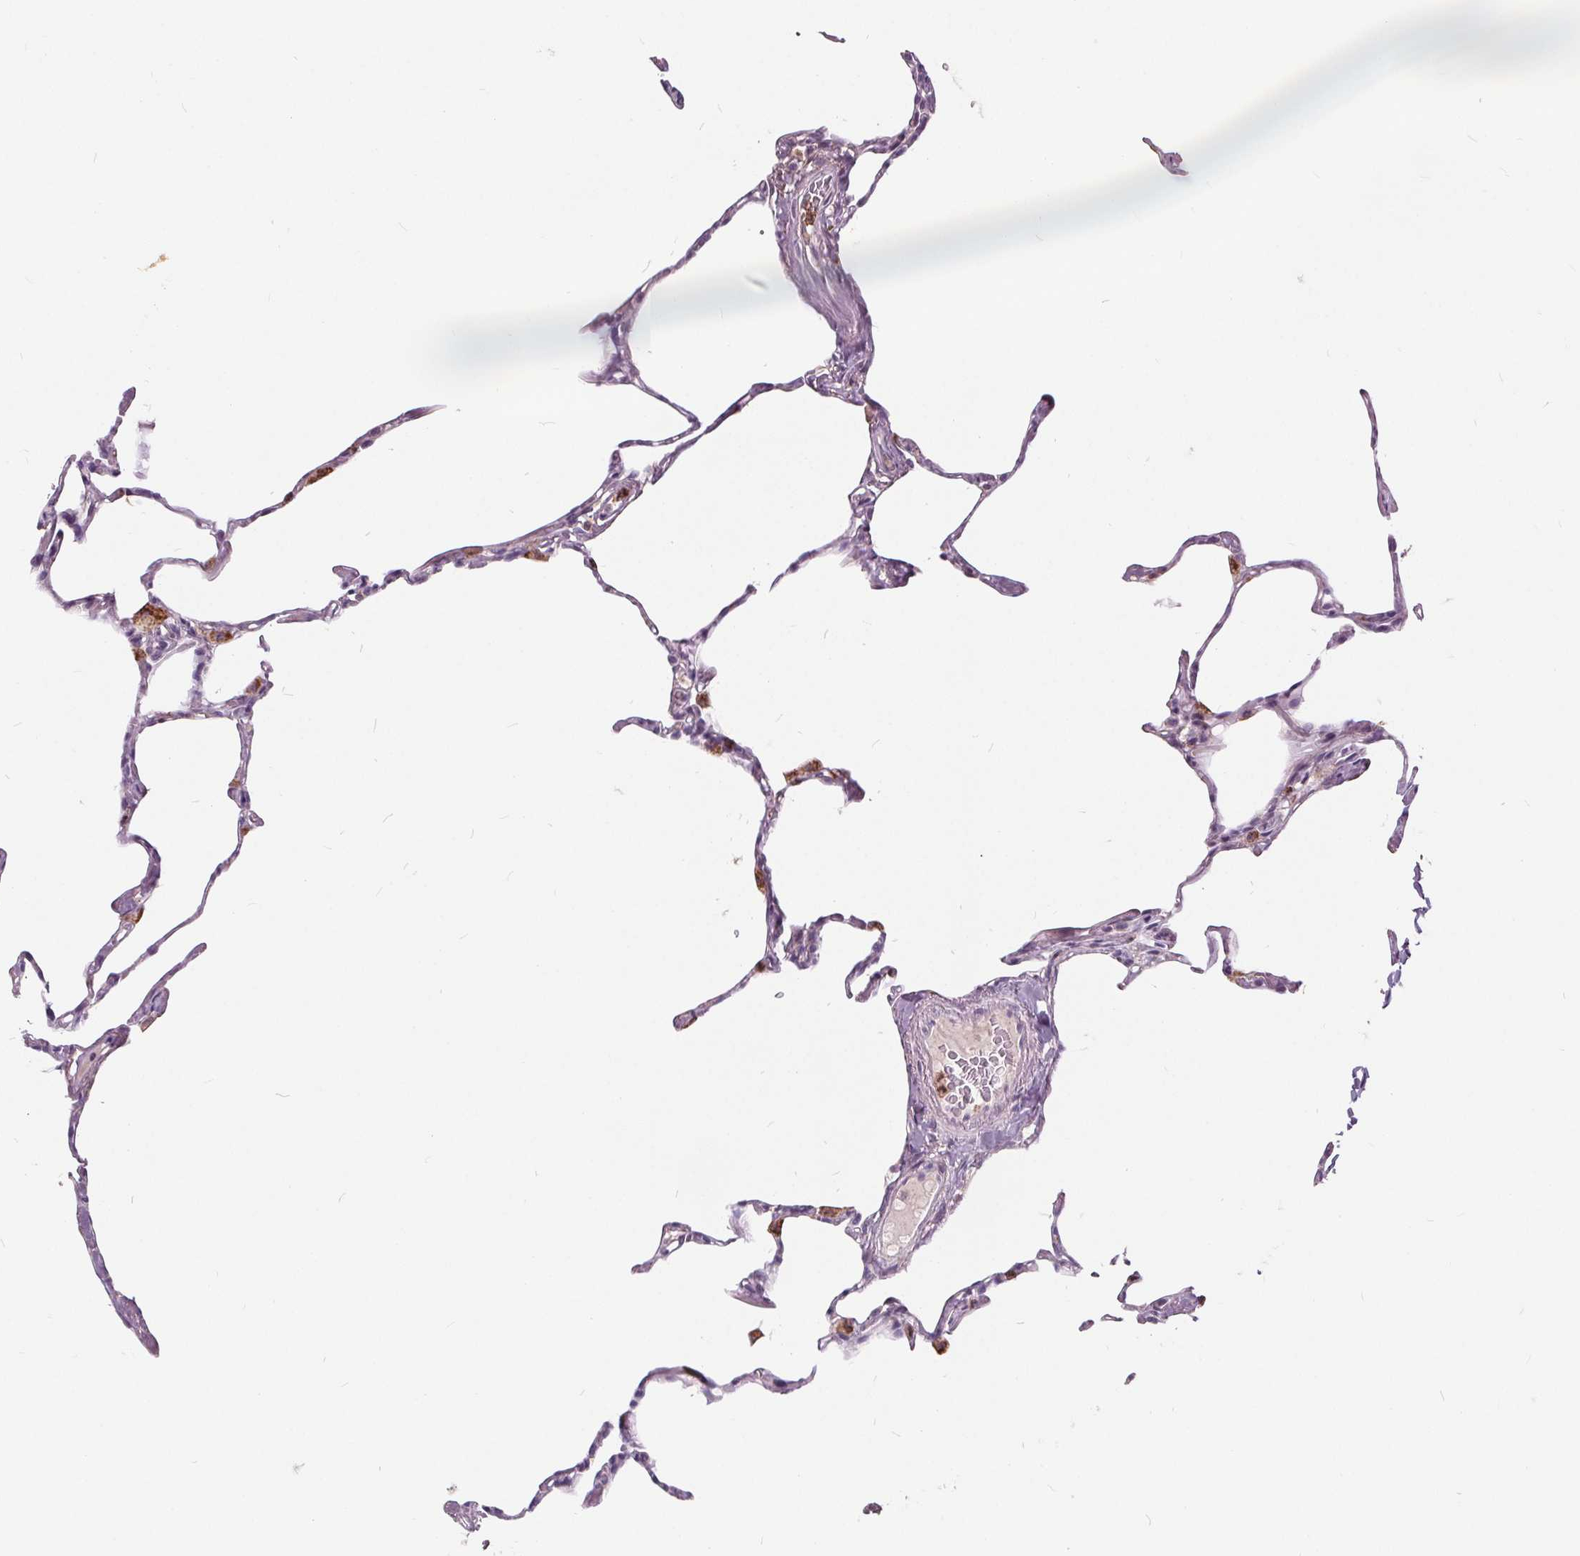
{"staining": {"intensity": "negative", "quantity": "none", "location": "none"}, "tissue": "lung", "cell_type": "Alveolar cells", "image_type": "normal", "snomed": [{"axis": "morphology", "description": "Normal tissue, NOS"}, {"axis": "topography", "description": "Lung"}], "caption": "High power microscopy micrograph of an immunohistochemistry (IHC) micrograph of normal lung, revealing no significant staining in alveolar cells.", "gene": "HAAO", "patient": {"sex": "male", "age": 65}}